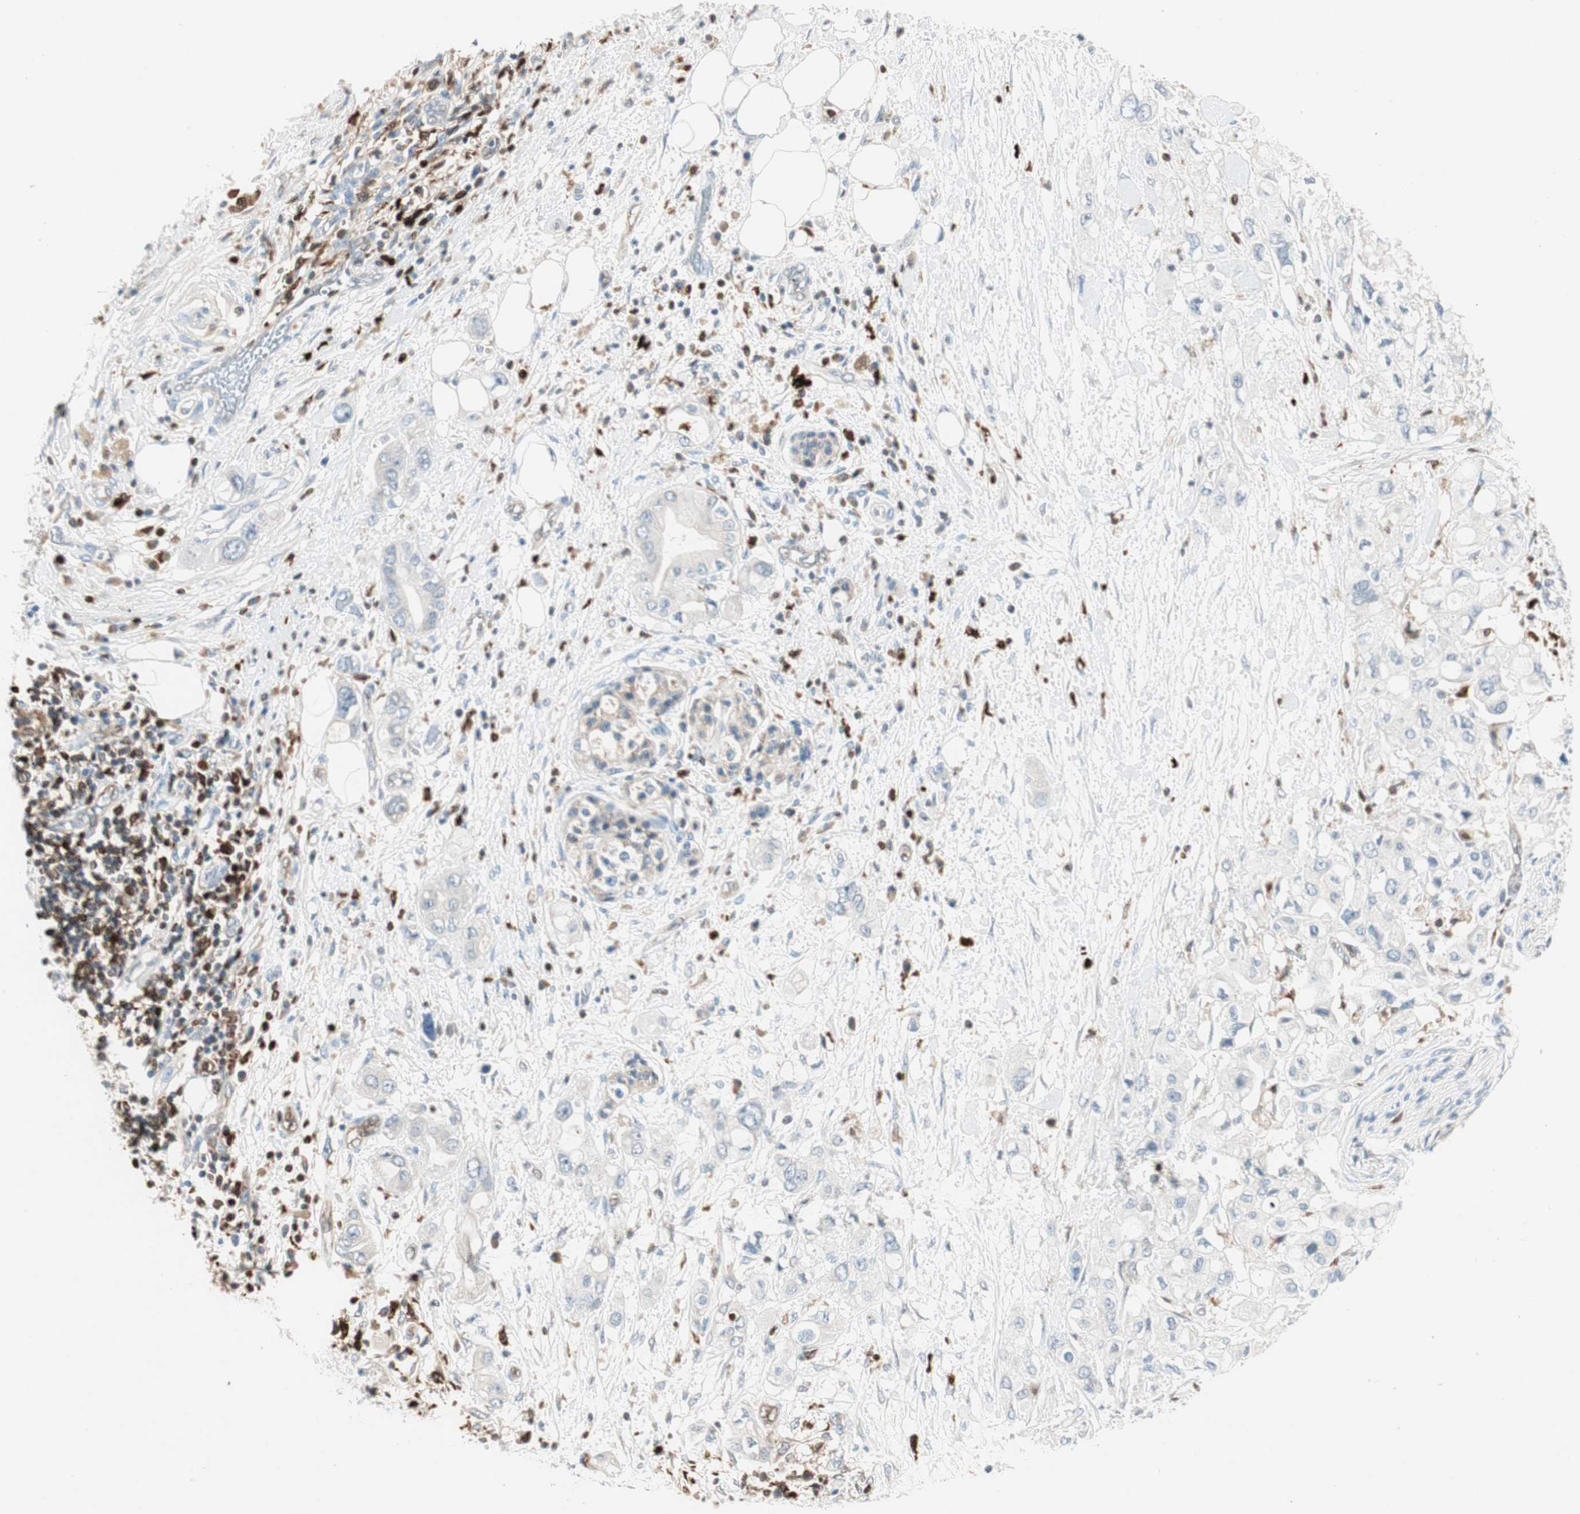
{"staining": {"intensity": "negative", "quantity": "none", "location": "none"}, "tissue": "pancreatic cancer", "cell_type": "Tumor cells", "image_type": "cancer", "snomed": [{"axis": "morphology", "description": "Adenocarcinoma, NOS"}, {"axis": "topography", "description": "Pancreas"}], "caption": "Image shows no significant protein positivity in tumor cells of pancreatic cancer.", "gene": "COTL1", "patient": {"sex": "female", "age": 56}}